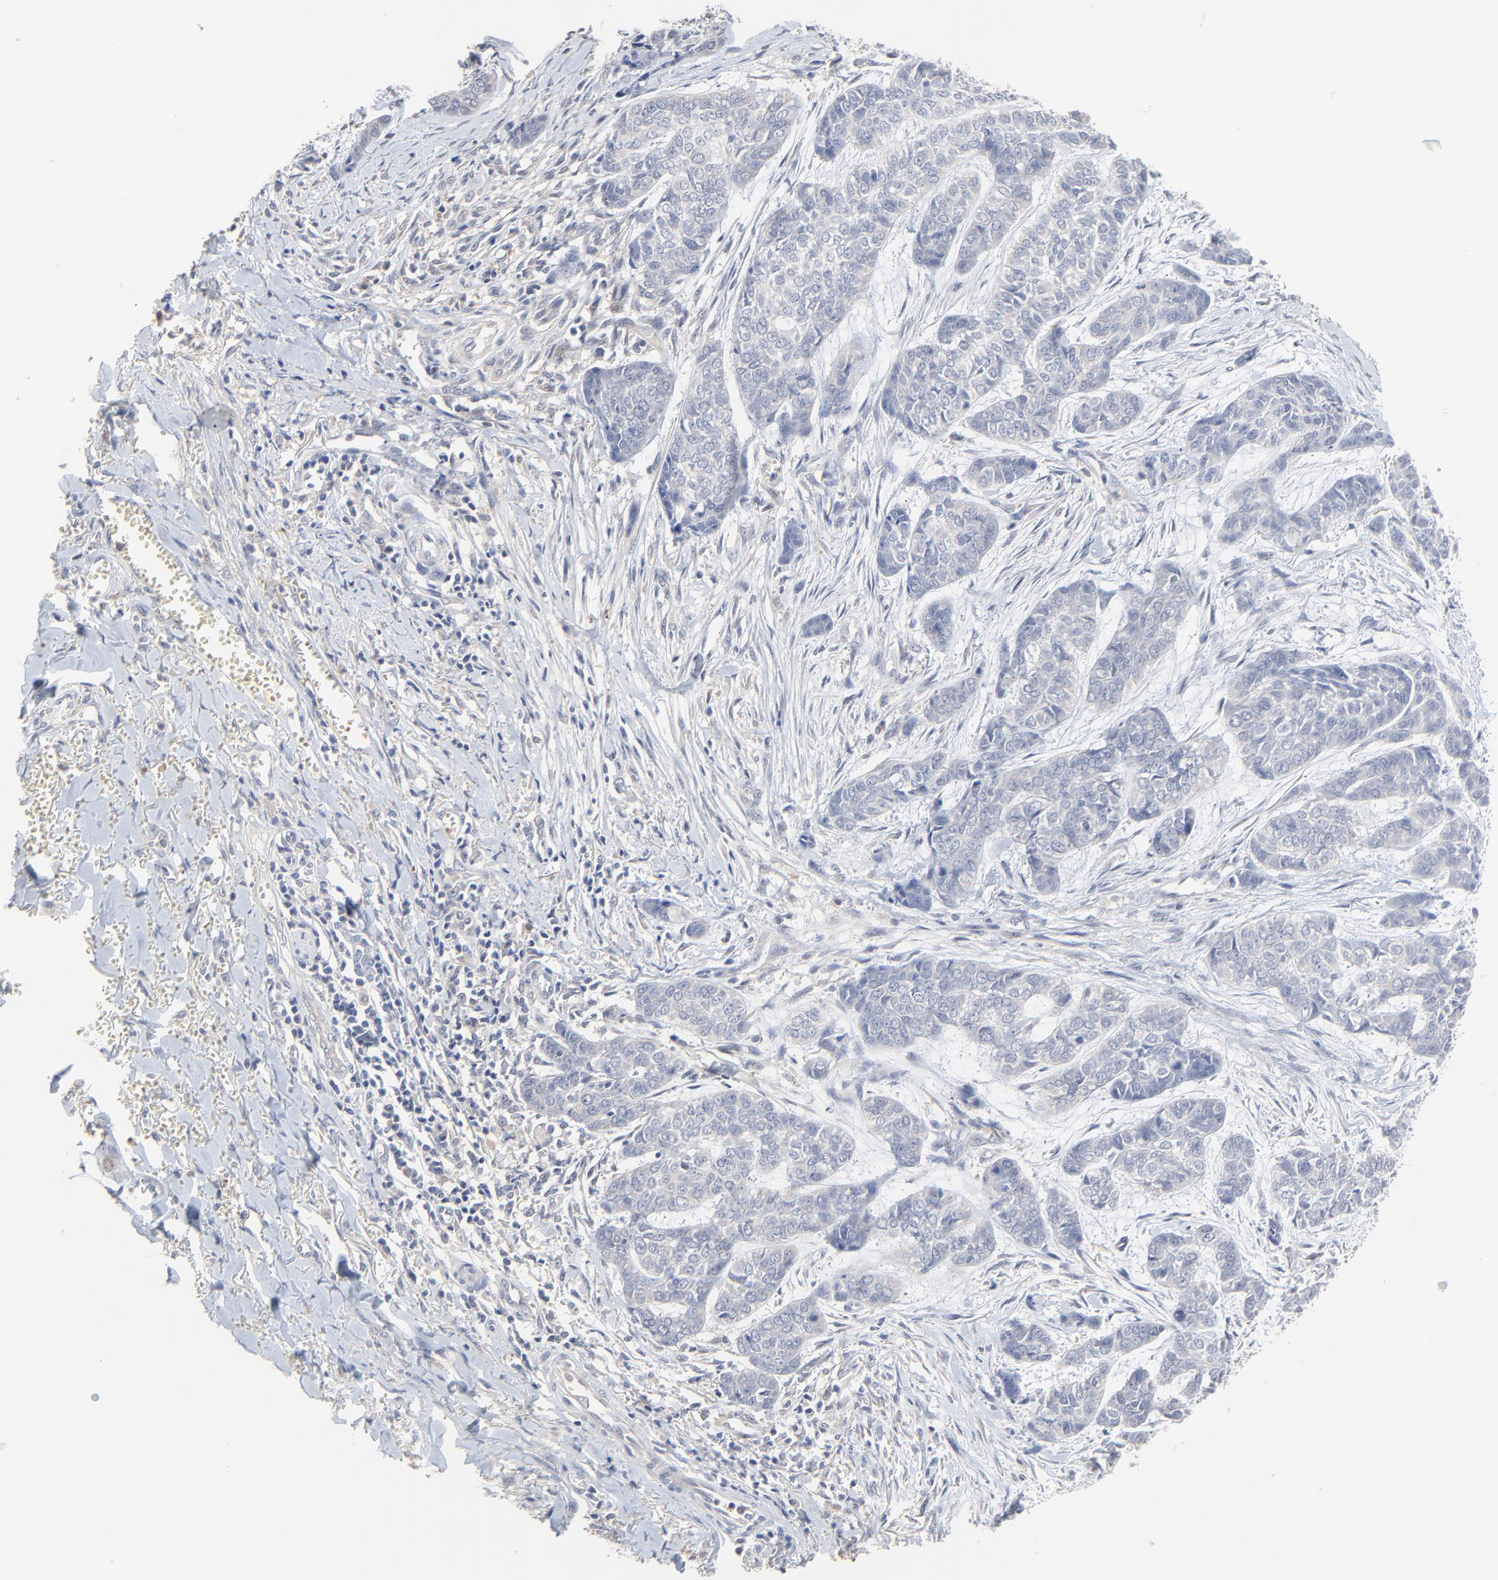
{"staining": {"intensity": "negative", "quantity": "none", "location": "none"}, "tissue": "skin cancer", "cell_type": "Tumor cells", "image_type": "cancer", "snomed": [{"axis": "morphology", "description": "Basal cell carcinoma"}, {"axis": "topography", "description": "Skin"}], "caption": "Immunohistochemistry photomicrograph of neoplastic tissue: human skin cancer (basal cell carcinoma) stained with DAB (3,3'-diaminobenzidine) exhibits no significant protein positivity in tumor cells.", "gene": "FANCB", "patient": {"sex": "female", "age": 64}}